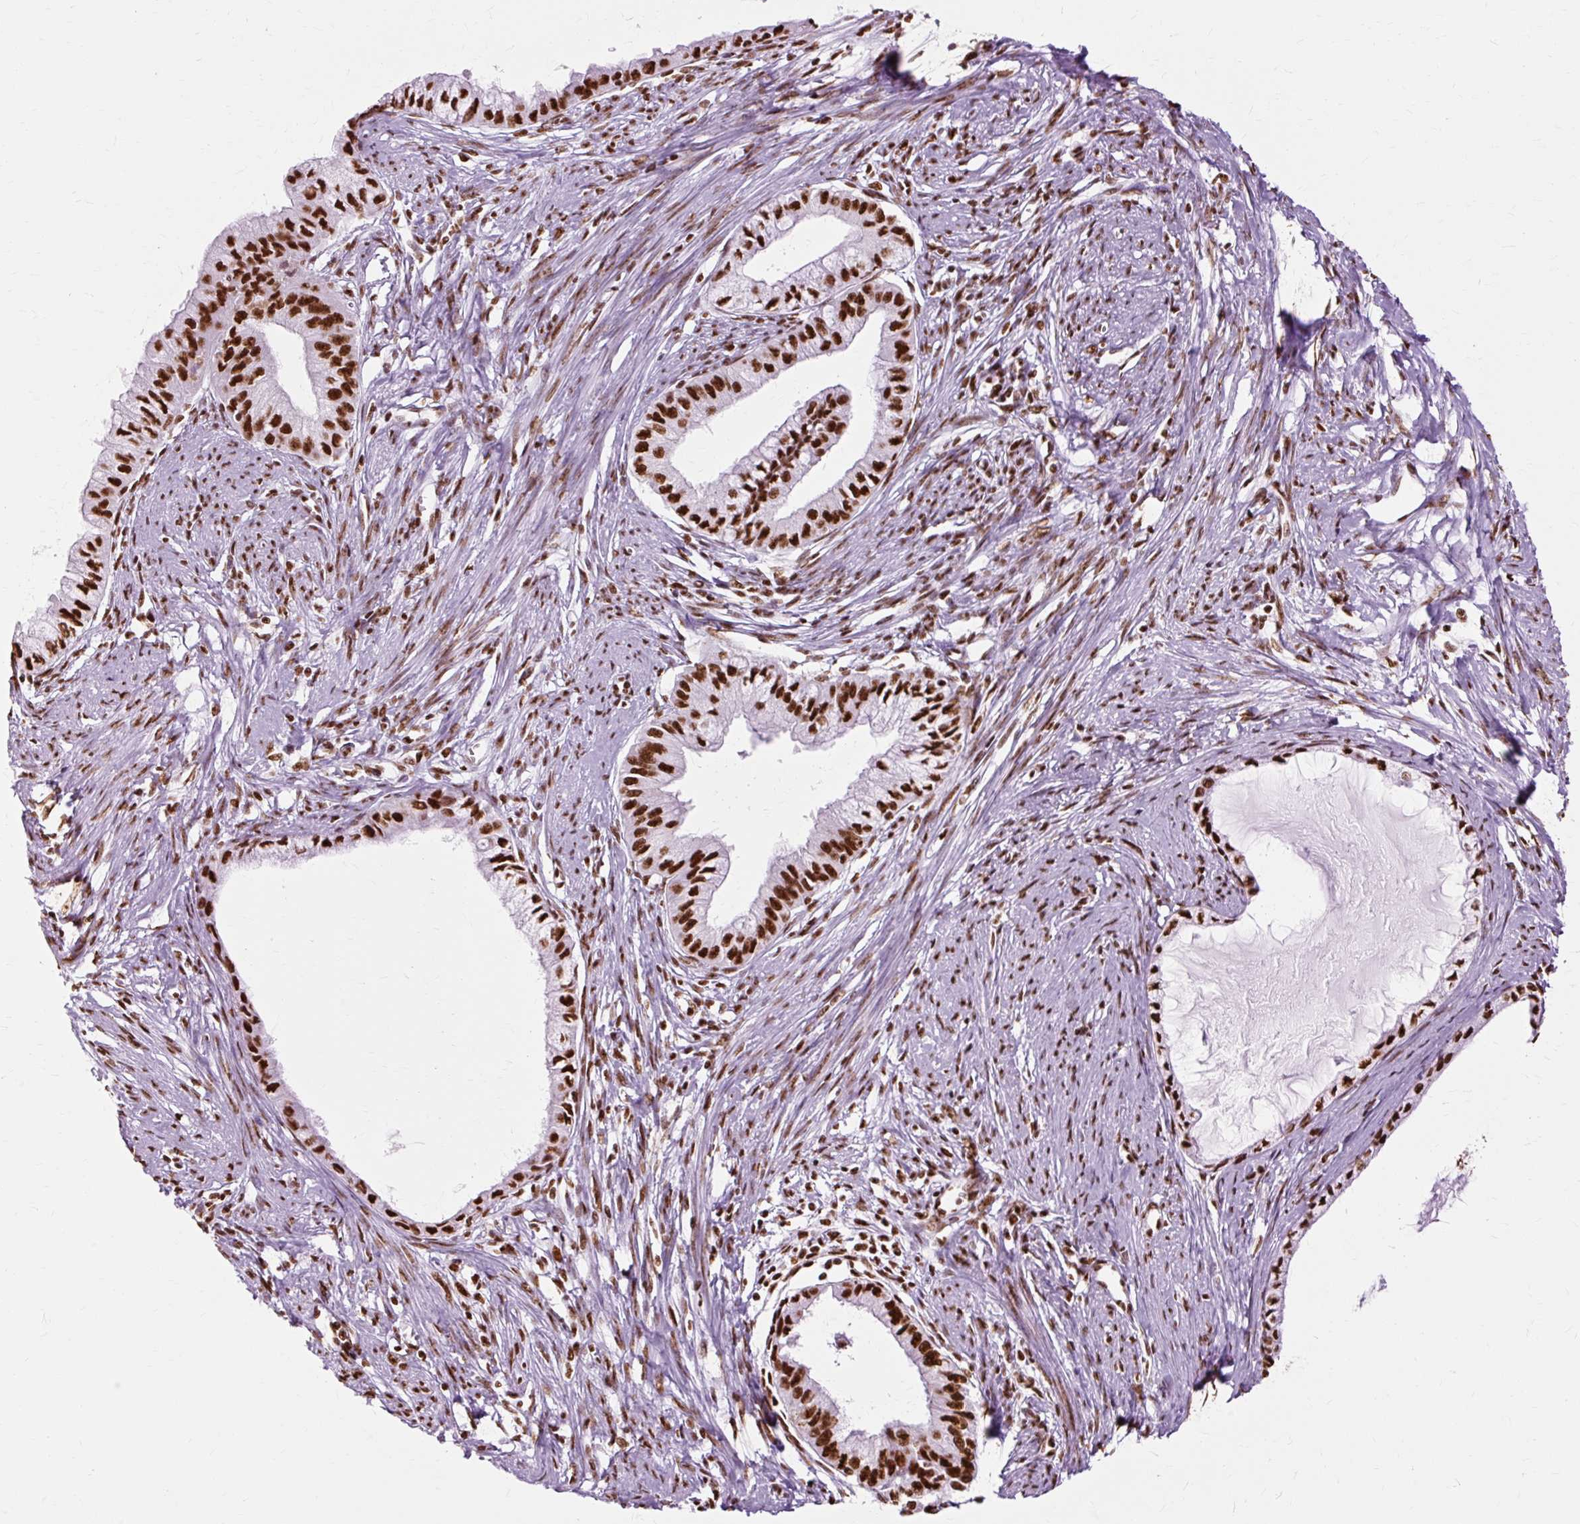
{"staining": {"intensity": "strong", "quantity": ">75%", "location": "cytoplasmic/membranous,nuclear"}, "tissue": "endometrial cancer", "cell_type": "Tumor cells", "image_type": "cancer", "snomed": [{"axis": "morphology", "description": "Adenocarcinoma, NOS"}, {"axis": "topography", "description": "Endometrium"}], "caption": "Immunohistochemical staining of human endometrial cancer (adenocarcinoma) demonstrates high levels of strong cytoplasmic/membranous and nuclear expression in about >75% of tumor cells.", "gene": "XRCC6", "patient": {"sex": "female", "age": 76}}